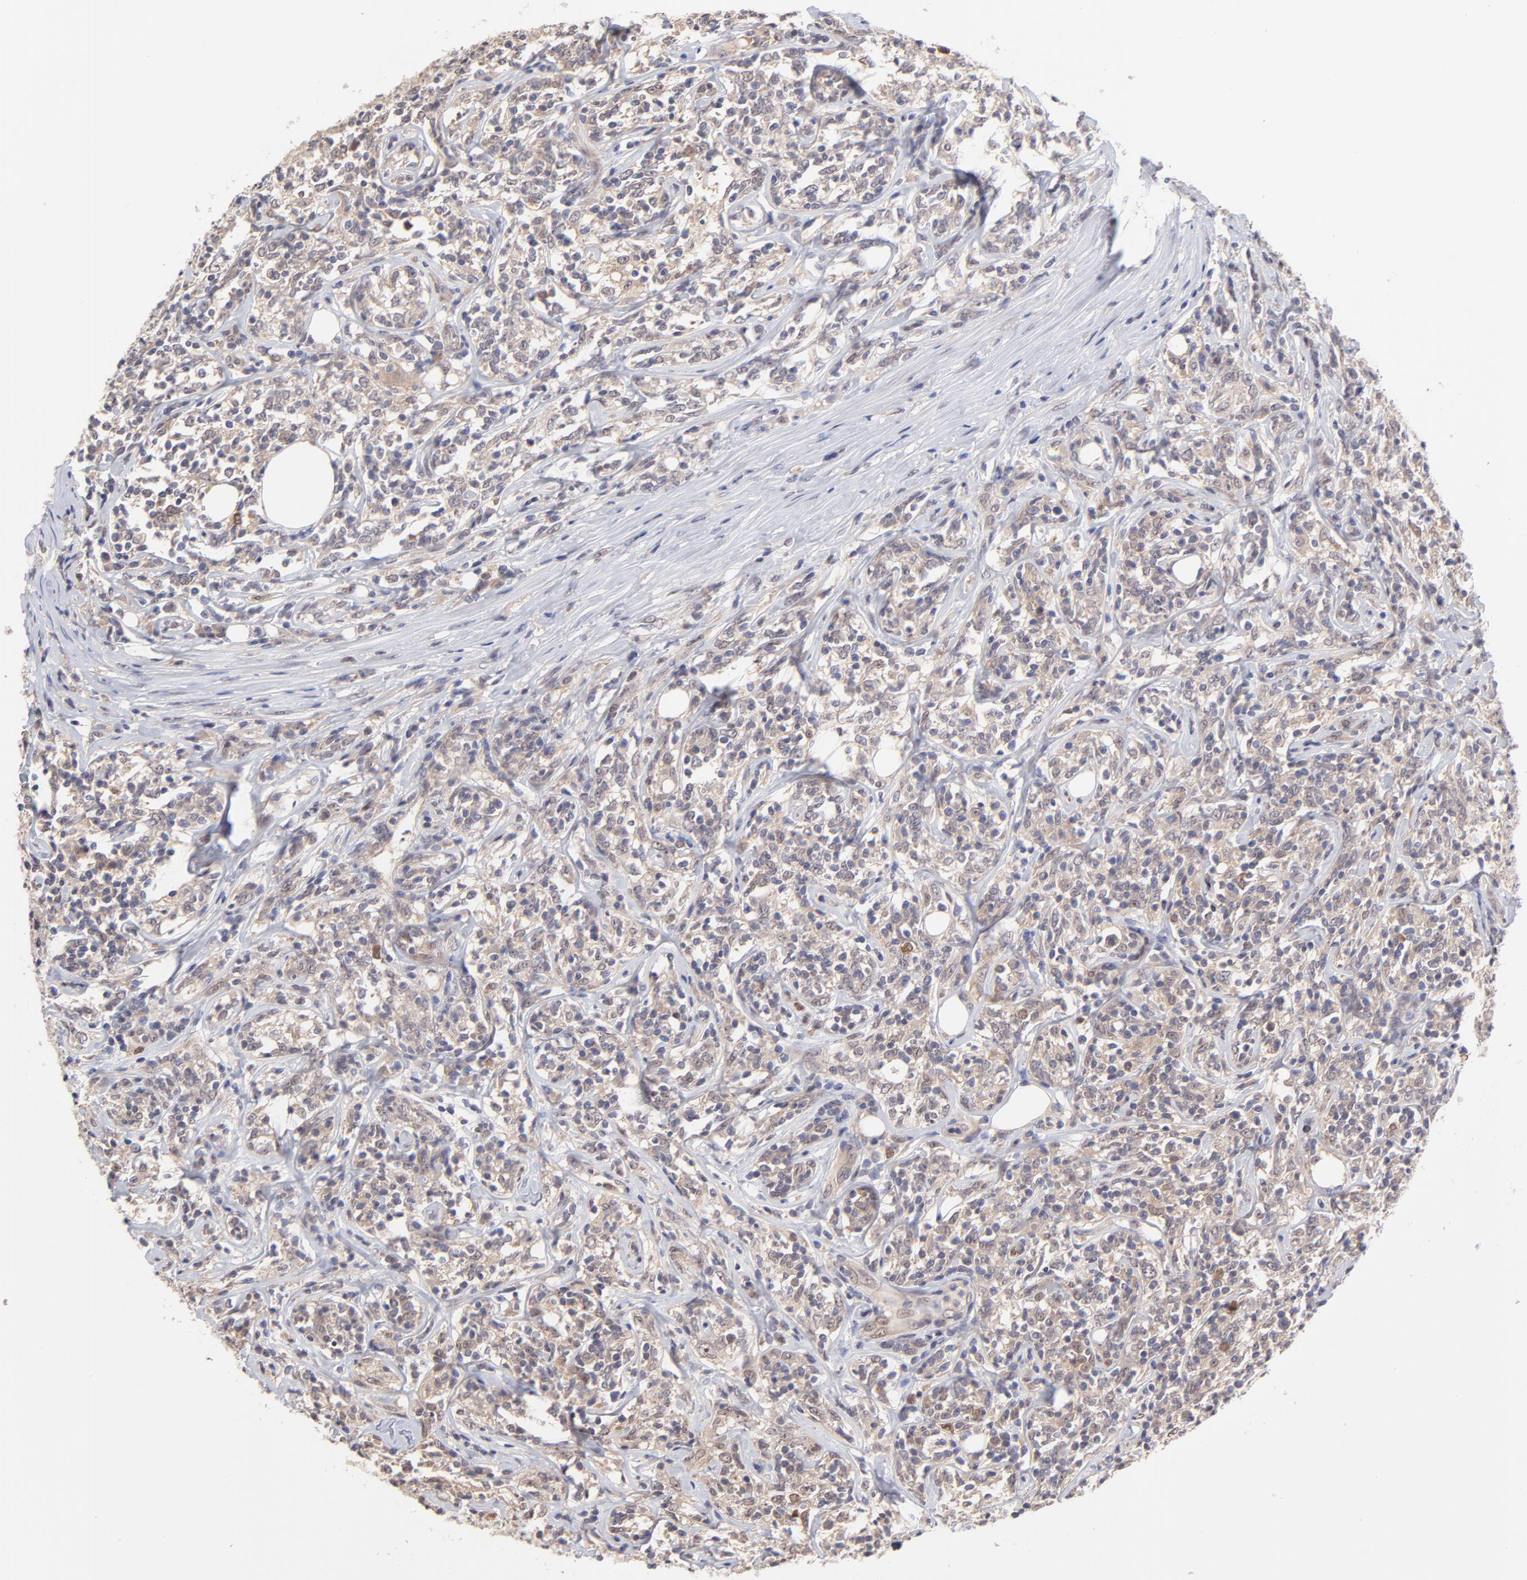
{"staining": {"intensity": "weak", "quantity": ">75%", "location": "cytoplasmic/membranous"}, "tissue": "lymphoma", "cell_type": "Tumor cells", "image_type": "cancer", "snomed": [{"axis": "morphology", "description": "Malignant lymphoma, non-Hodgkin's type, High grade"}, {"axis": "topography", "description": "Lymph node"}], "caption": "Immunohistochemical staining of lymphoma shows low levels of weak cytoplasmic/membranous positivity in about >75% of tumor cells.", "gene": "UBE2E3", "patient": {"sex": "female", "age": 84}}